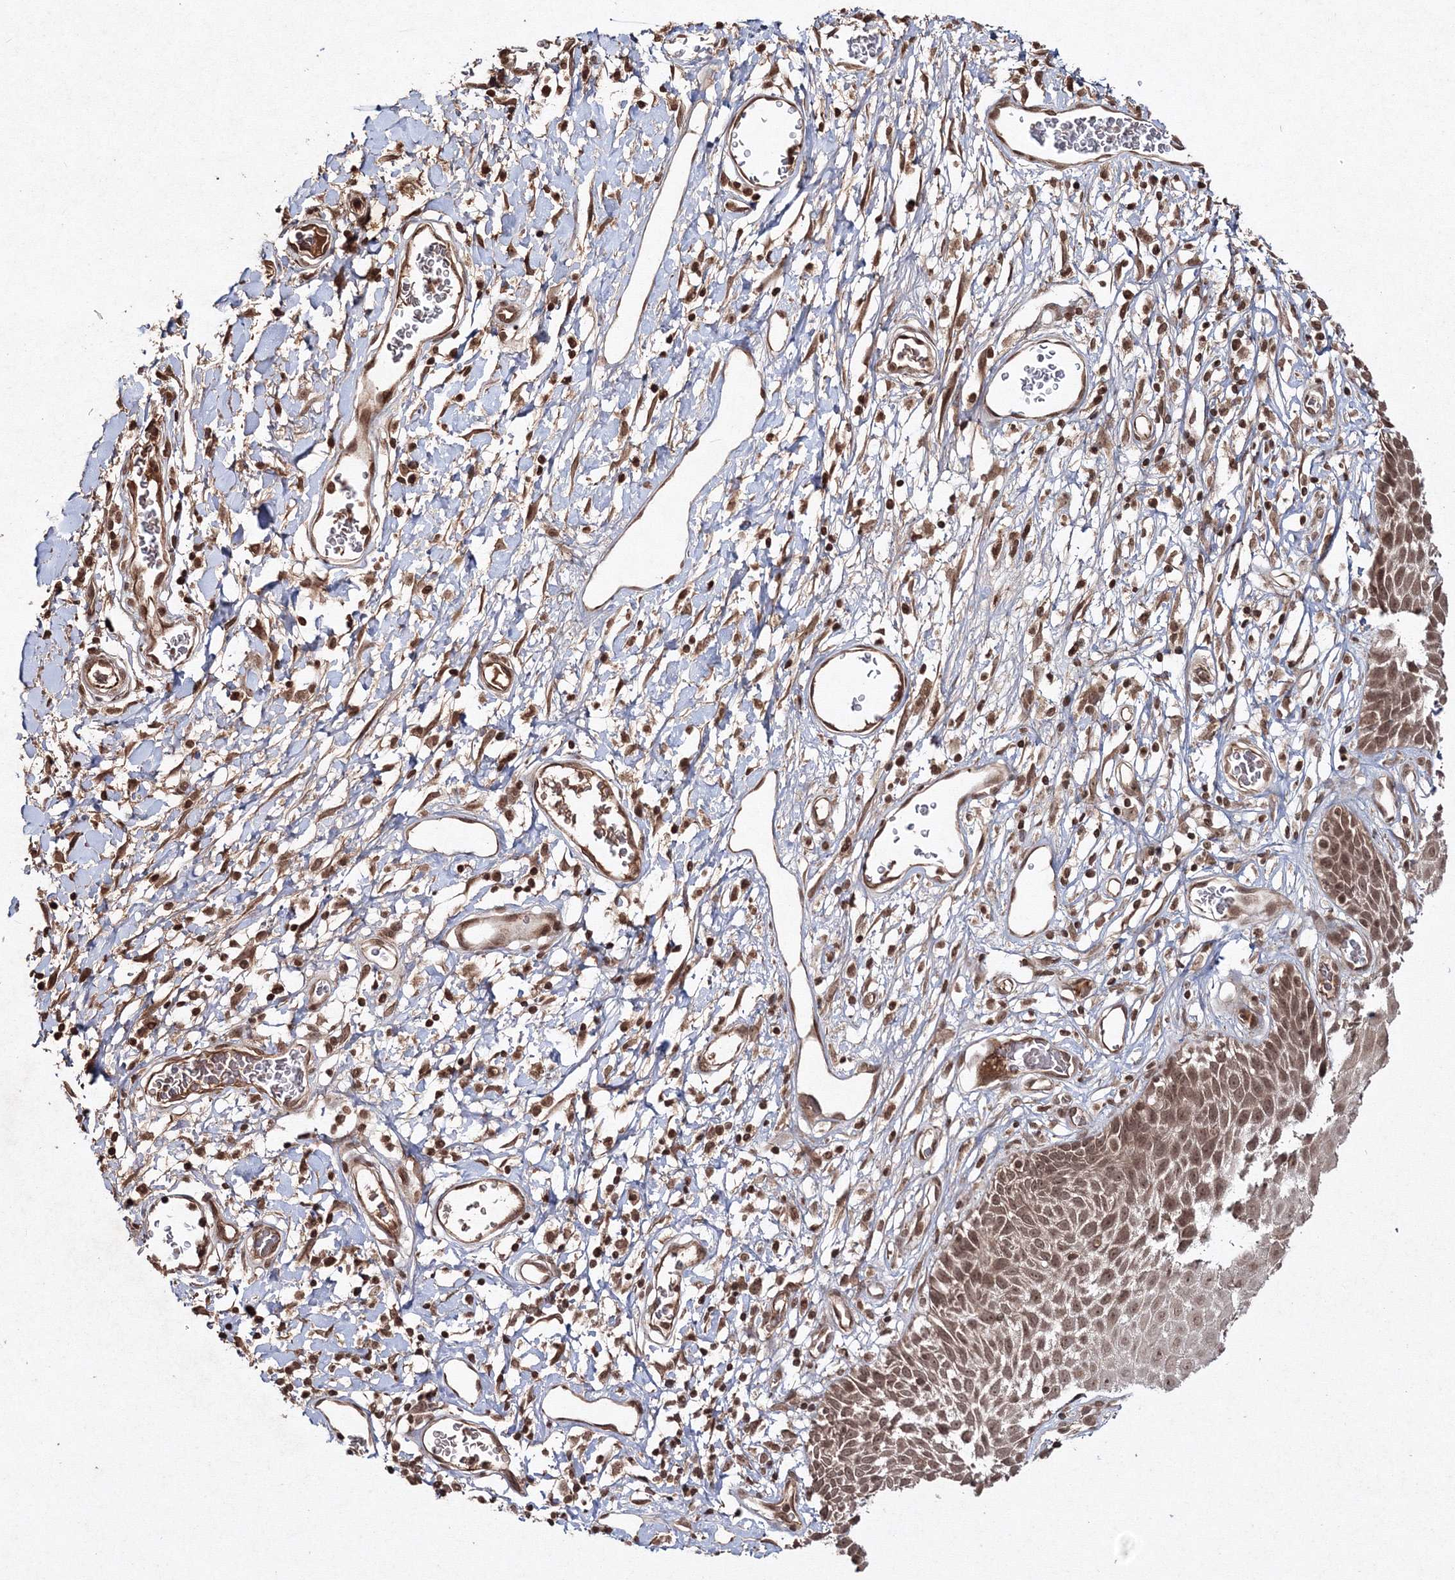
{"staining": {"intensity": "moderate", "quantity": ">75%", "location": "cytoplasmic/membranous,nuclear"}, "tissue": "skin", "cell_type": "Epidermal cells", "image_type": "normal", "snomed": [{"axis": "morphology", "description": "Normal tissue, NOS"}, {"axis": "topography", "description": "Vulva"}], "caption": "Immunohistochemistry (IHC) of normal skin reveals medium levels of moderate cytoplasmic/membranous,nuclear expression in about >75% of epidermal cells.", "gene": "PEX13", "patient": {"sex": "female", "age": 68}}